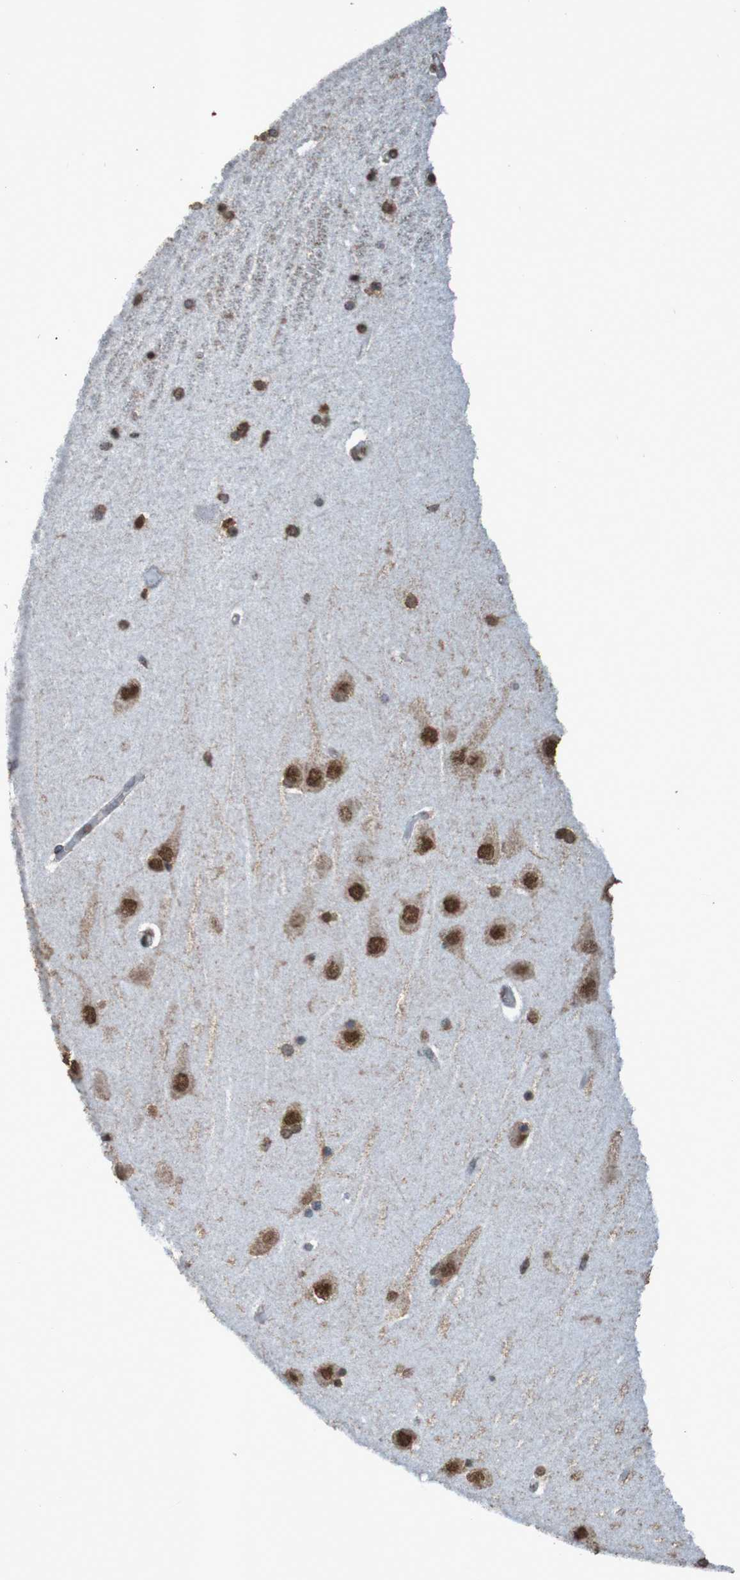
{"staining": {"intensity": "weak", "quantity": "25%-75%", "location": "cytoplasmic/membranous,nuclear"}, "tissue": "hippocampus", "cell_type": "Glial cells", "image_type": "normal", "snomed": [{"axis": "morphology", "description": "Normal tissue, NOS"}, {"axis": "topography", "description": "Hippocampus"}], "caption": "Weak cytoplasmic/membranous,nuclear protein positivity is identified in approximately 25%-75% of glial cells in hippocampus.", "gene": "GFI1", "patient": {"sex": "female", "age": 54}}